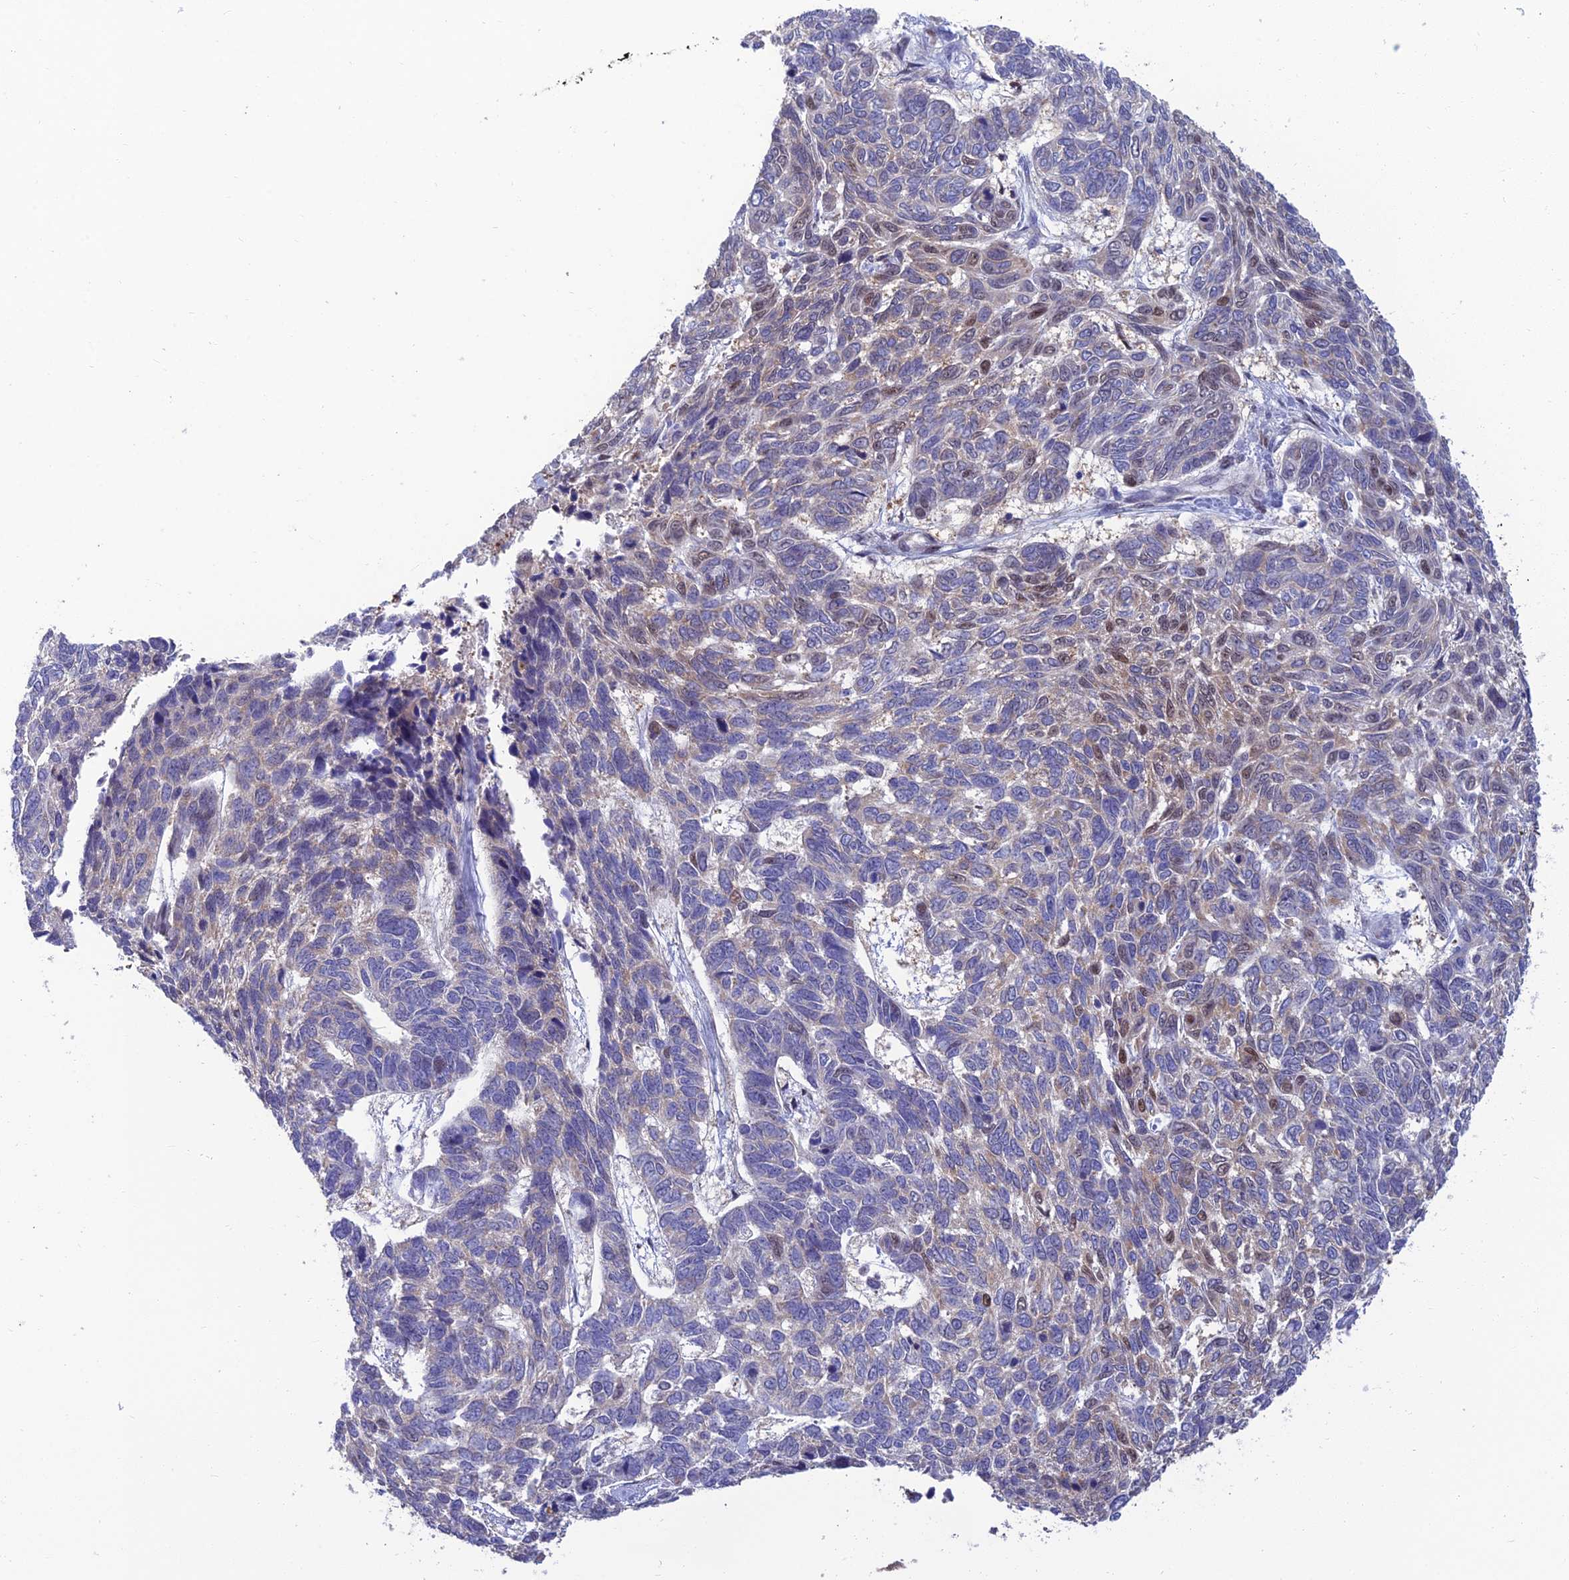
{"staining": {"intensity": "moderate", "quantity": "<25%", "location": "nuclear"}, "tissue": "skin cancer", "cell_type": "Tumor cells", "image_type": "cancer", "snomed": [{"axis": "morphology", "description": "Basal cell carcinoma"}, {"axis": "topography", "description": "Skin"}], "caption": "Protein expression analysis of skin cancer (basal cell carcinoma) exhibits moderate nuclear positivity in about <25% of tumor cells.", "gene": "DNPEP", "patient": {"sex": "female", "age": 65}}